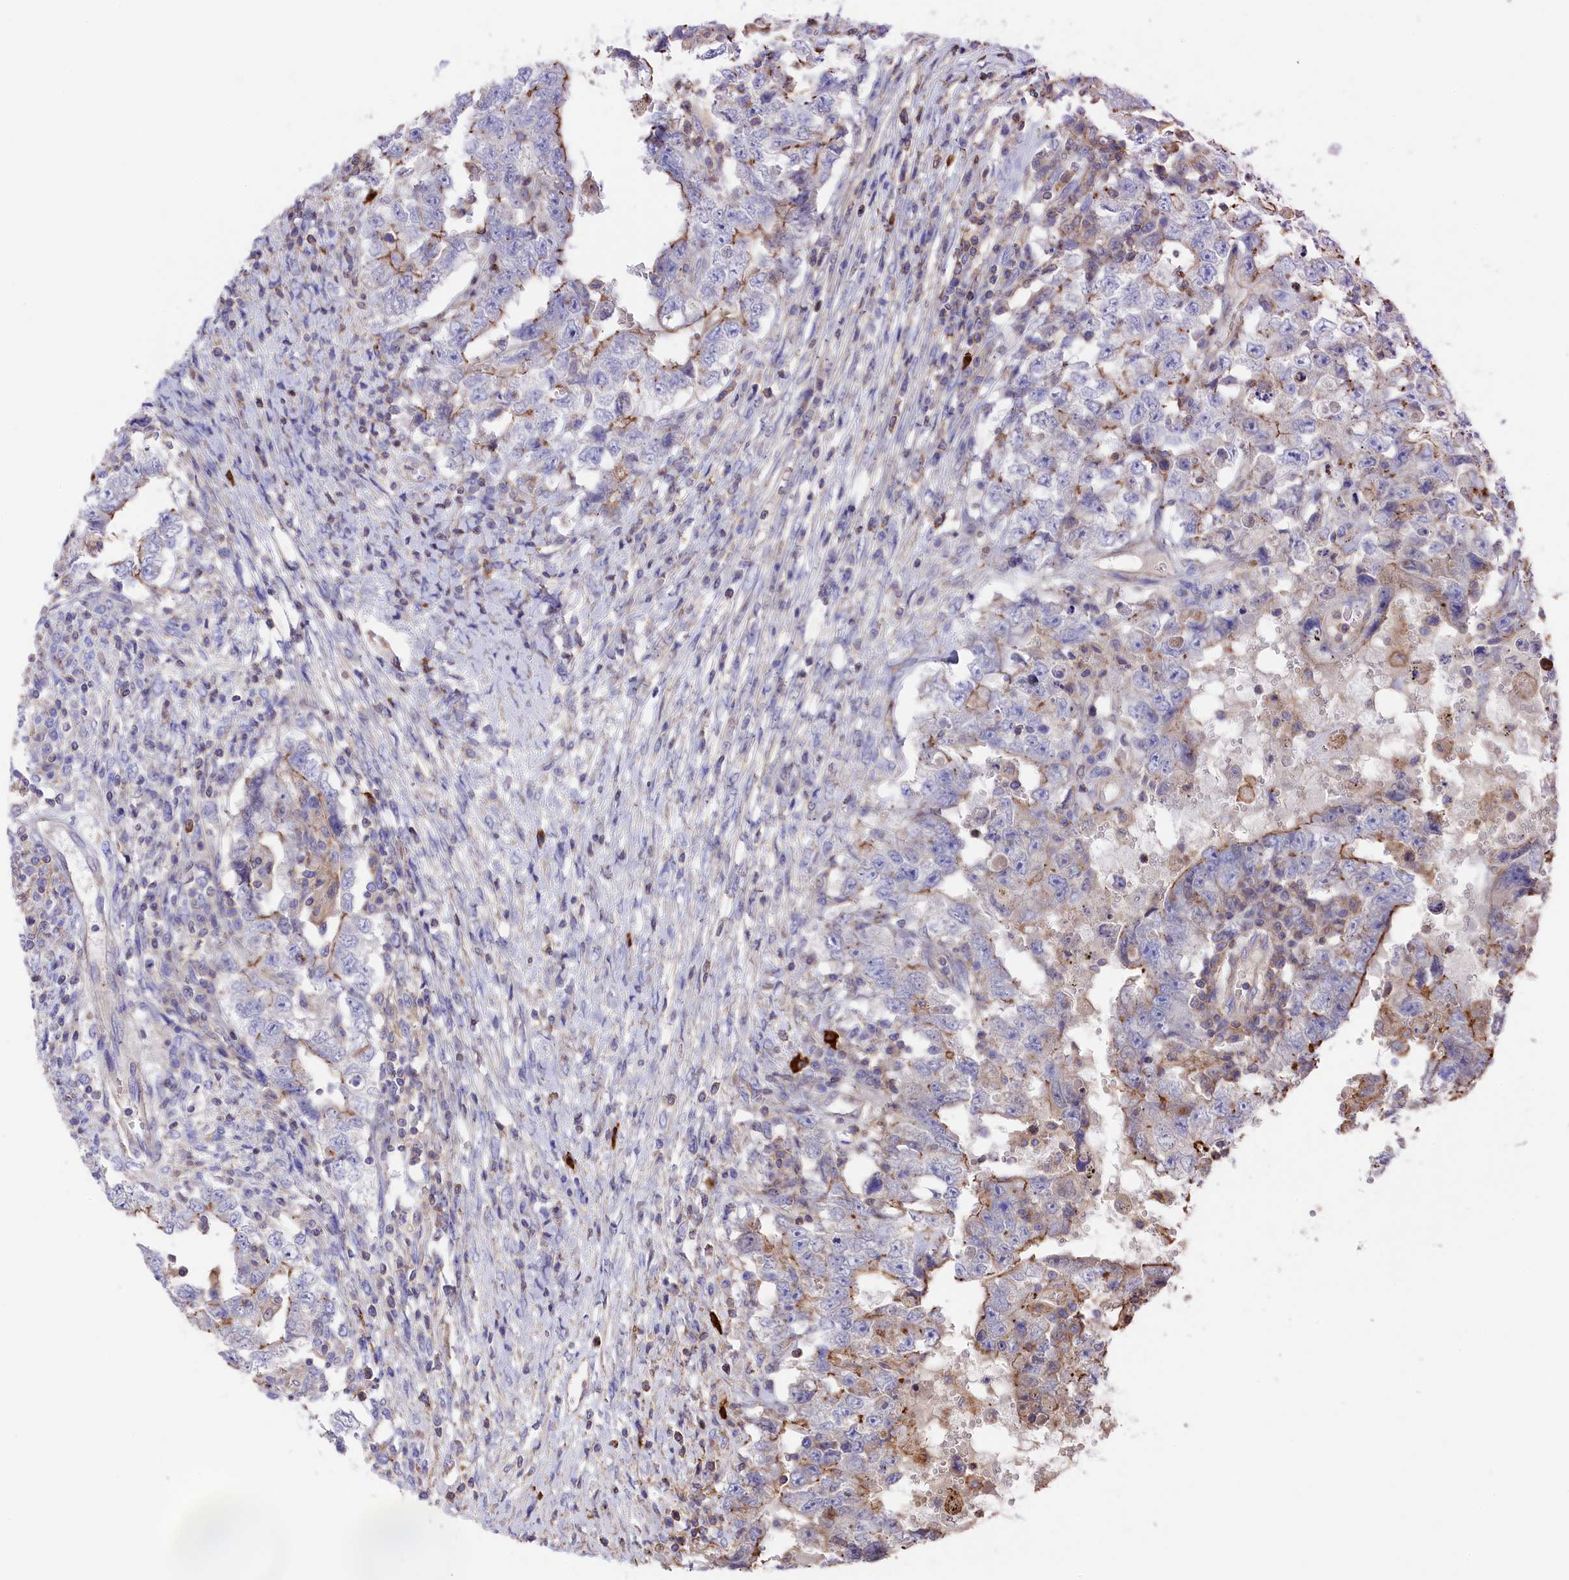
{"staining": {"intensity": "weak", "quantity": "<25%", "location": "cytoplasmic/membranous"}, "tissue": "testis cancer", "cell_type": "Tumor cells", "image_type": "cancer", "snomed": [{"axis": "morphology", "description": "Carcinoma, Embryonal, NOS"}, {"axis": "topography", "description": "Testis"}], "caption": "High power microscopy photomicrograph of an immunohistochemistry micrograph of testis cancer, revealing no significant staining in tumor cells.", "gene": "RAPSN", "patient": {"sex": "male", "age": 26}}